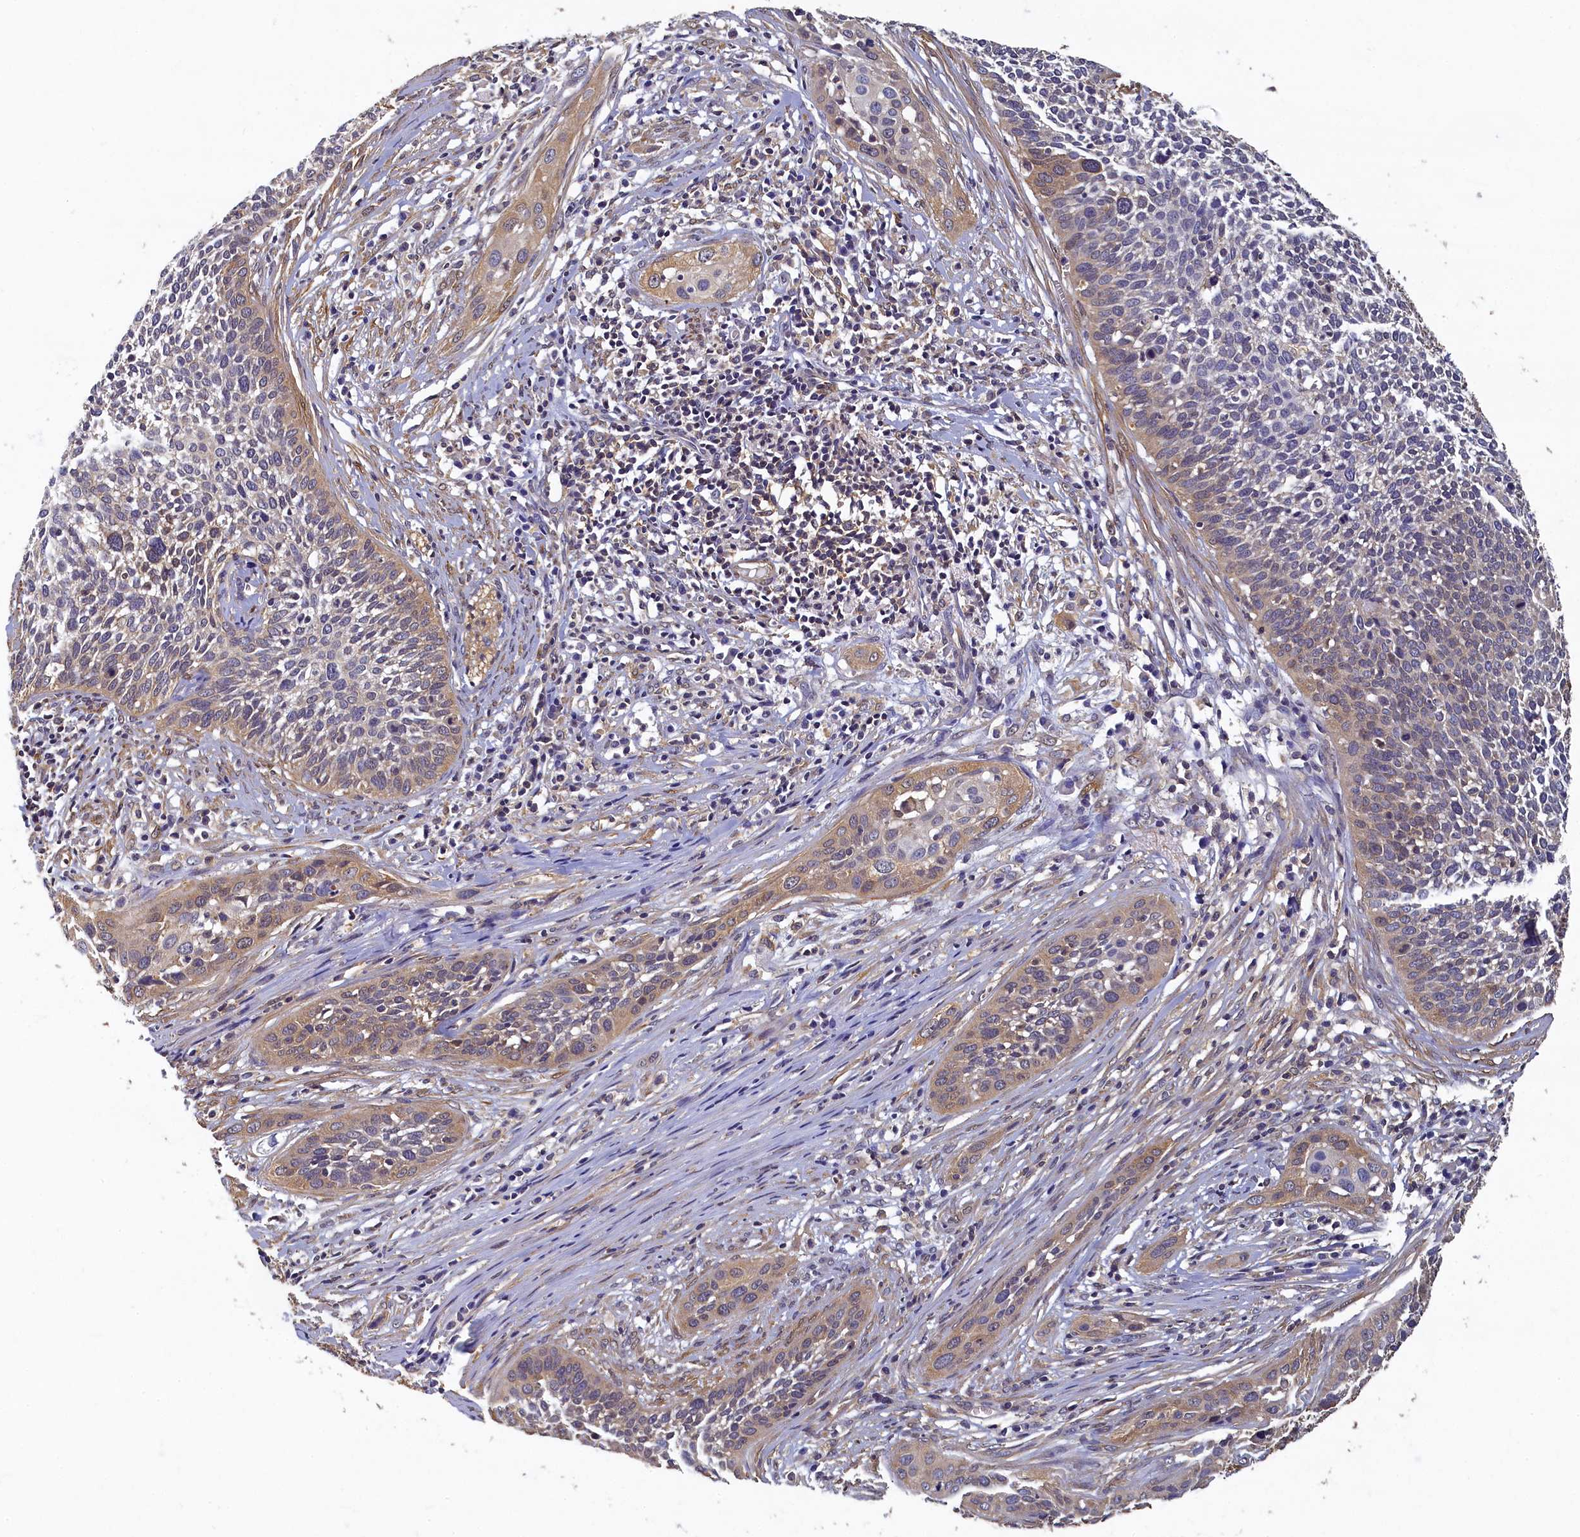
{"staining": {"intensity": "weak", "quantity": "<25%", "location": "cytoplasmic/membranous"}, "tissue": "cervical cancer", "cell_type": "Tumor cells", "image_type": "cancer", "snomed": [{"axis": "morphology", "description": "Squamous cell carcinoma, NOS"}, {"axis": "topography", "description": "Cervix"}], "caption": "A micrograph of cervical squamous cell carcinoma stained for a protein displays no brown staining in tumor cells. Nuclei are stained in blue.", "gene": "TBCB", "patient": {"sex": "female", "age": 34}}